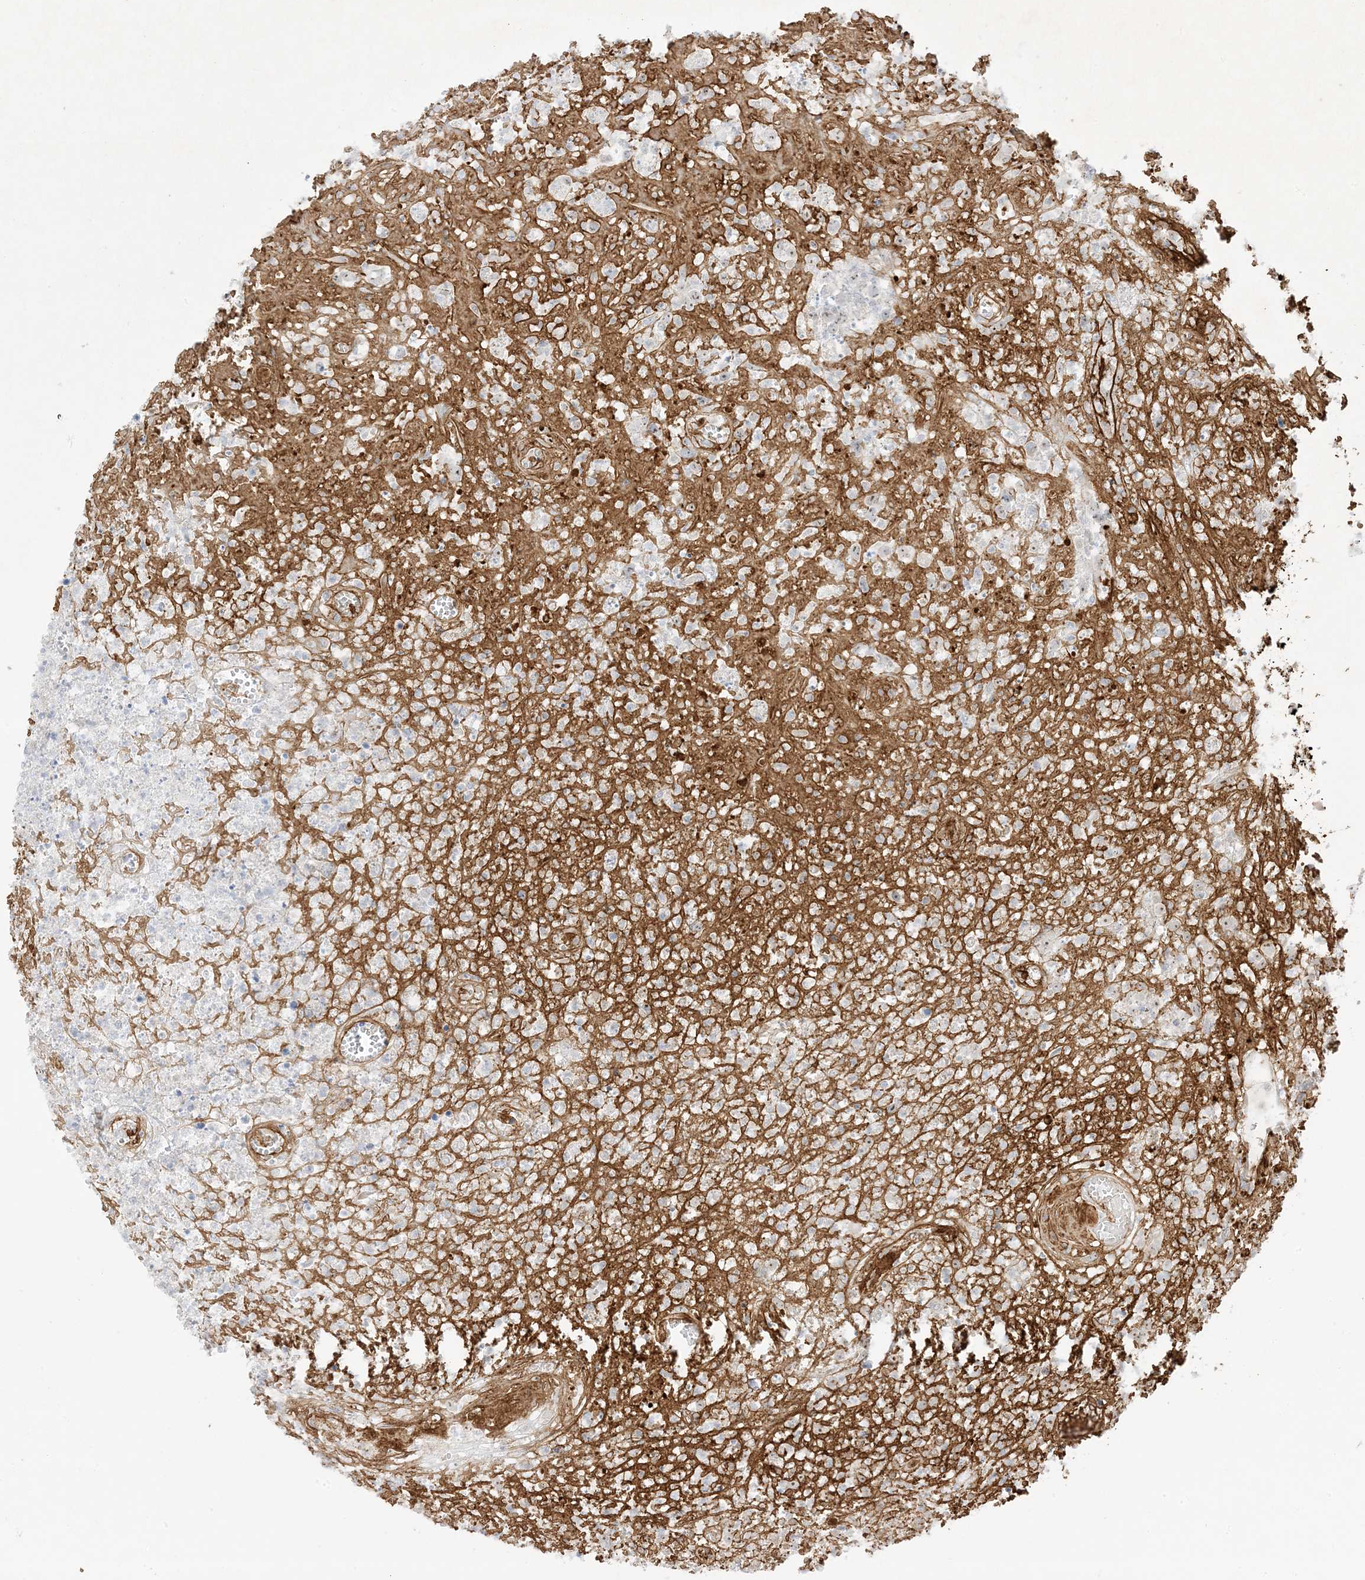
{"staining": {"intensity": "negative", "quantity": "none", "location": "none"}, "tissue": "lymphoma", "cell_type": "Tumor cells", "image_type": "cancer", "snomed": [{"axis": "morphology", "description": "Malignant lymphoma, non-Hodgkin's type, High grade"}, {"axis": "topography", "description": "Colon"}], "caption": "Tumor cells show no significant expression in high-grade malignant lymphoma, non-Hodgkin's type.", "gene": "ETAA1", "patient": {"sex": "female", "age": 53}}